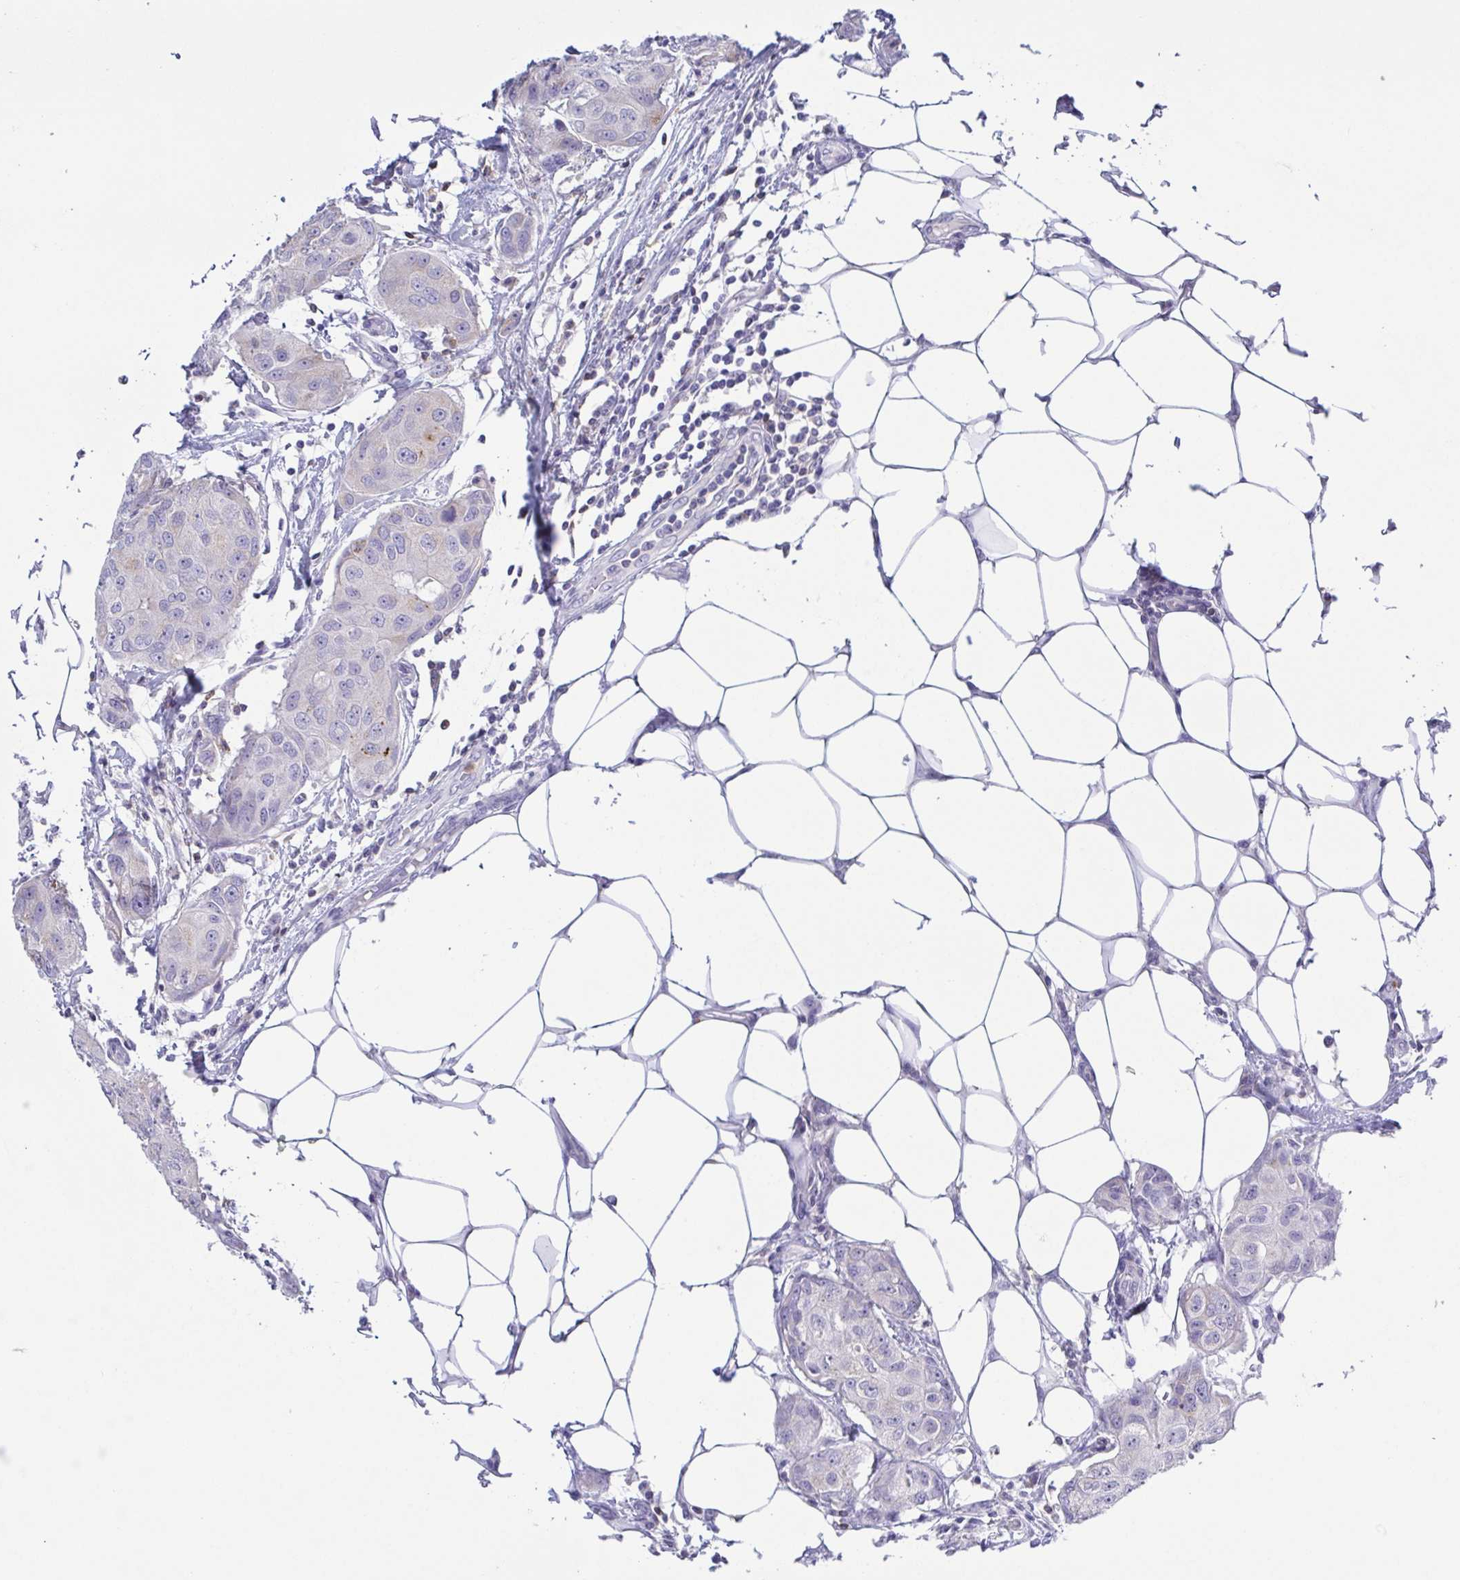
{"staining": {"intensity": "negative", "quantity": "none", "location": "none"}, "tissue": "breast cancer", "cell_type": "Tumor cells", "image_type": "cancer", "snomed": [{"axis": "morphology", "description": "Duct carcinoma"}, {"axis": "topography", "description": "Breast"}, {"axis": "topography", "description": "Lymph node"}], "caption": "IHC histopathology image of human breast intraductal carcinoma stained for a protein (brown), which displays no expression in tumor cells.", "gene": "PGLYRP1", "patient": {"sex": "female", "age": 80}}